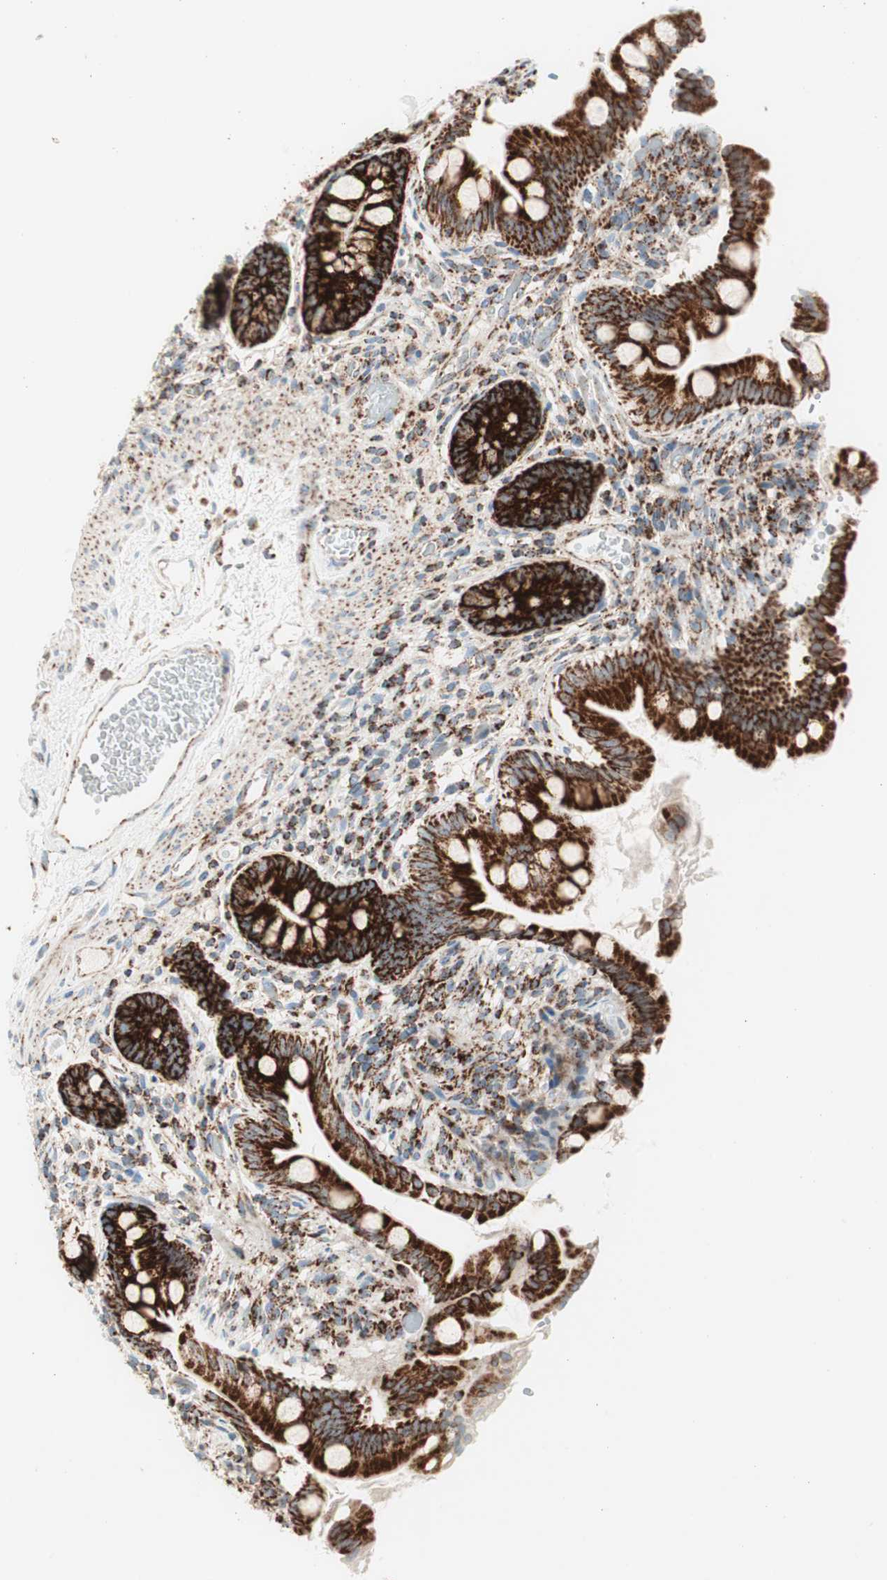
{"staining": {"intensity": "strong", "quantity": ">75%", "location": "cytoplasmic/membranous"}, "tissue": "small intestine", "cell_type": "Glandular cells", "image_type": "normal", "snomed": [{"axis": "morphology", "description": "Normal tissue, NOS"}, {"axis": "topography", "description": "Small intestine"}], "caption": "Immunohistochemistry micrograph of unremarkable small intestine: small intestine stained using immunohistochemistry (IHC) demonstrates high levels of strong protein expression localized specifically in the cytoplasmic/membranous of glandular cells, appearing as a cytoplasmic/membranous brown color.", "gene": "TOMM20", "patient": {"sex": "female", "age": 56}}